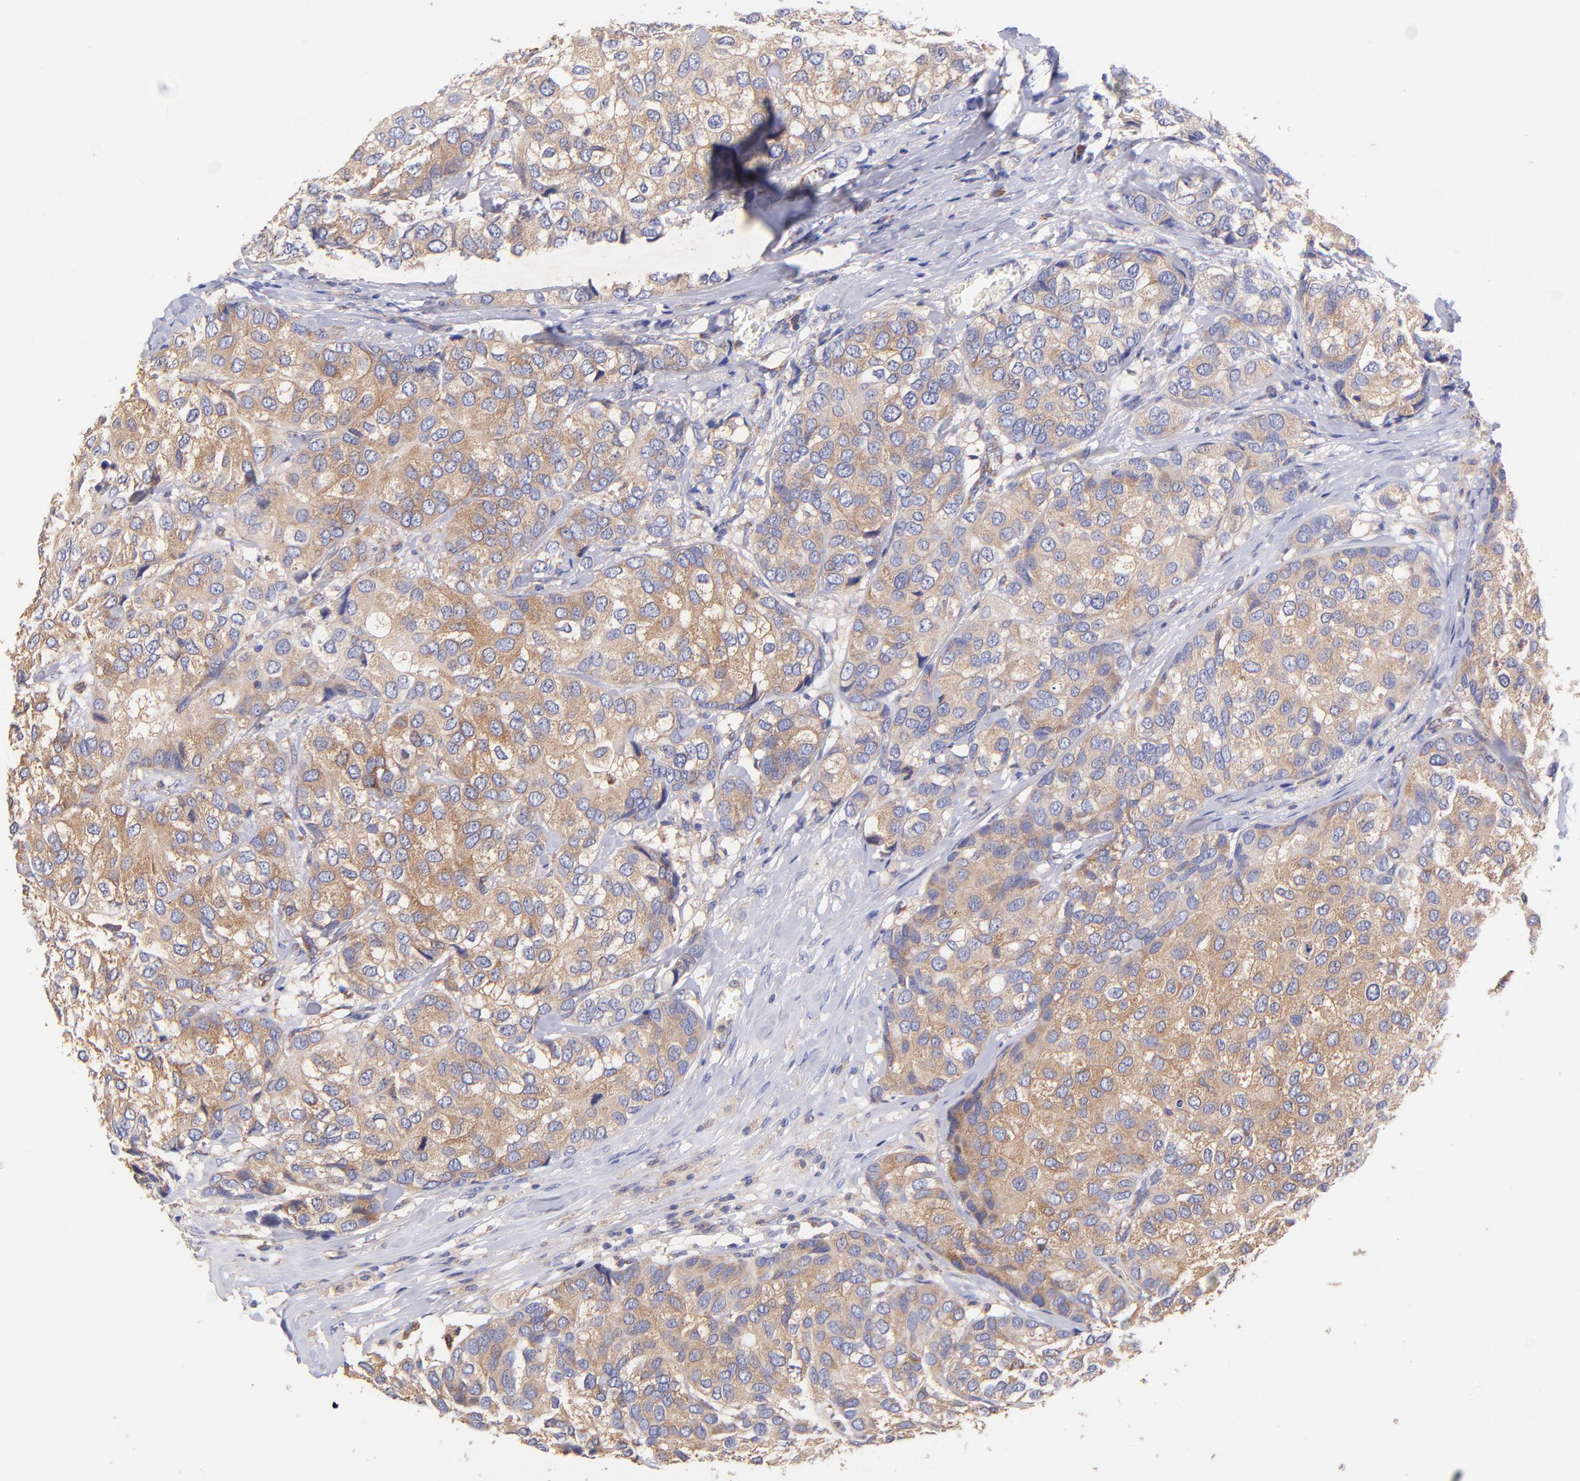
{"staining": {"intensity": "moderate", "quantity": ">75%", "location": "cytoplasmic/membranous"}, "tissue": "breast cancer", "cell_type": "Tumor cells", "image_type": "cancer", "snomed": [{"axis": "morphology", "description": "Duct carcinoma"}, {"axis": "topography", "description": "Breast"}], "caption": "Protein analysis of breast cancer (infiltrating ductal carcinoma) tissue shows moderate cytoplasmic/membranous expression in approximately >75% of tumor cells.", "gene": "PREX1", "patient": {"sex": "female", "age": 68}}